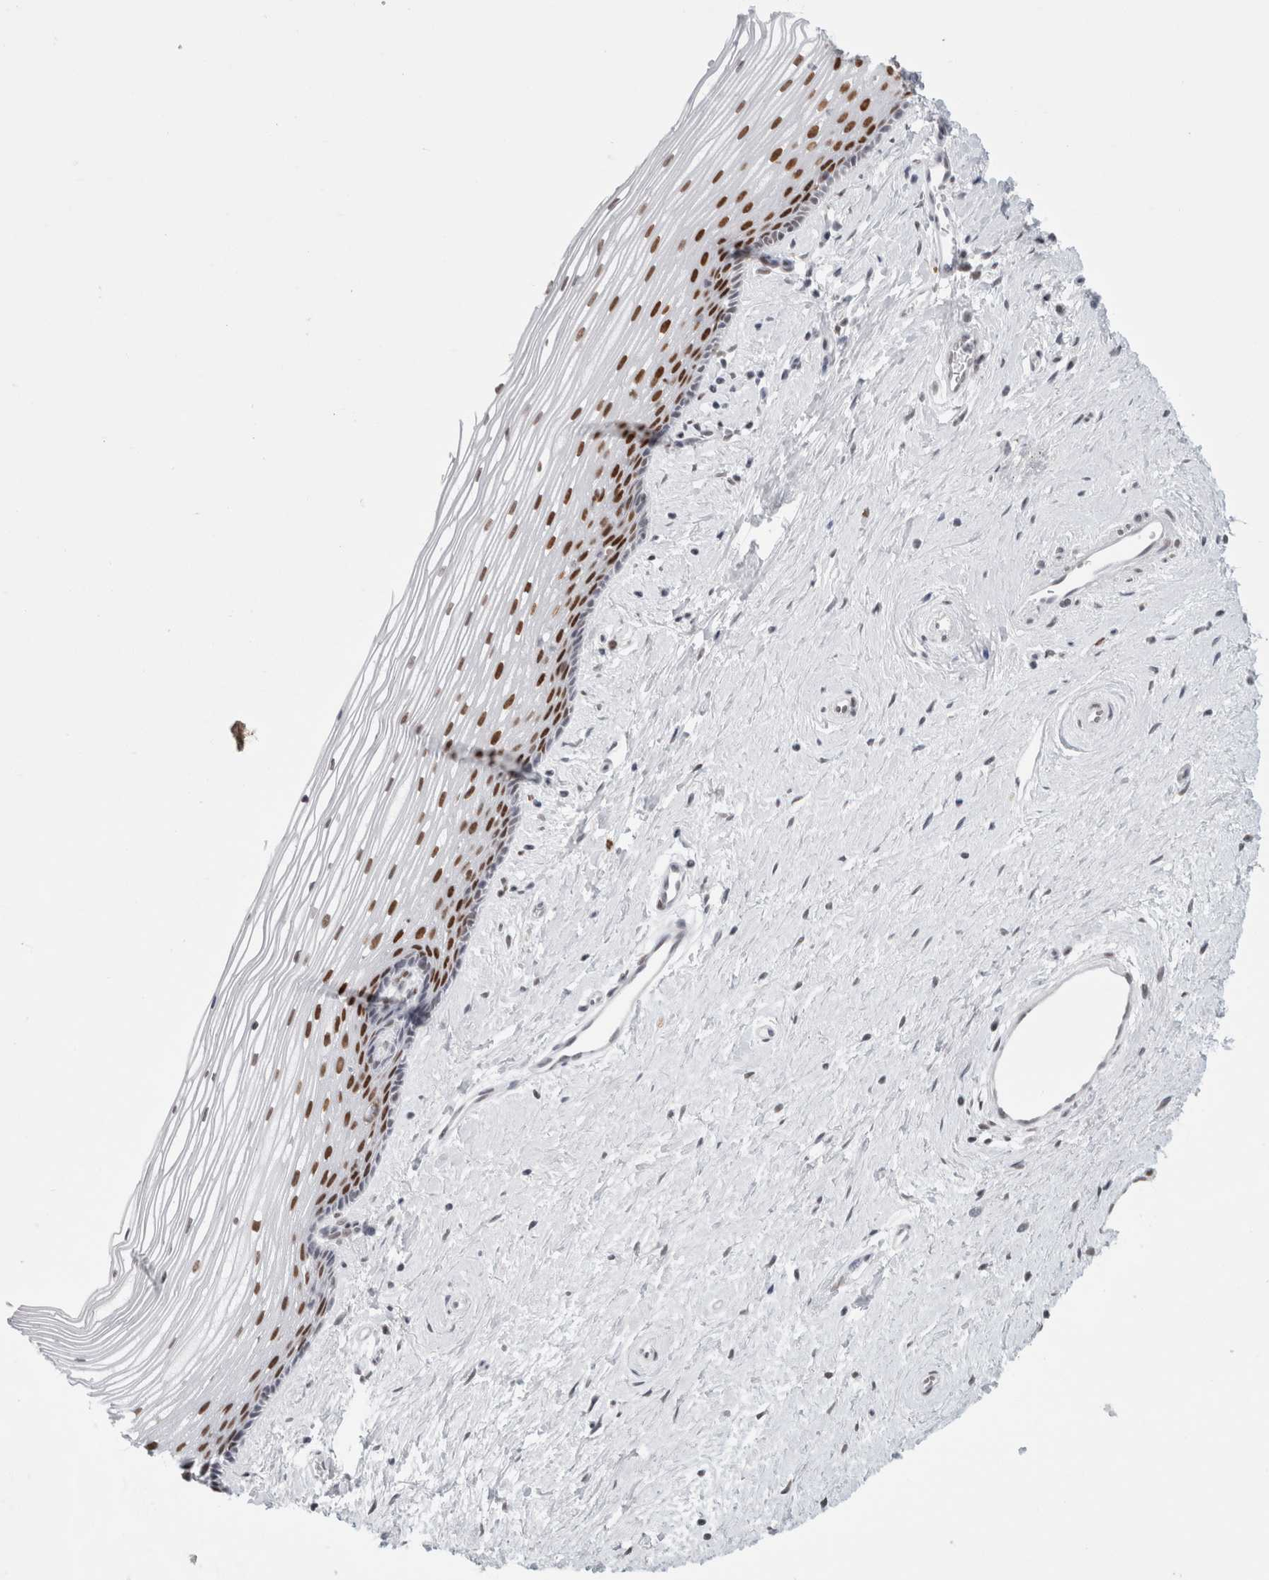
{"staining": {"intensity": "strong", "quantity": "25%-75%", "location": "nuclear"}, "tissue": "vagina", "cell_type": "Squamous epithelial cells", "image_type": "normal", "snomed": [{"axis": "morphology", "description": "Normal tissue, NOS"}, {"axis": "topography", "description": "Vagina"}], "caption": "Brown immunohistochemical staining in unremarkable vagina reveals strong nuclear positivity in approximately 25%-75% of squamous epithelial cells. (DAB (3,3'-diaminobenzidine) IHC with brightfield microscopy, high magnification).", "gene": "SMARCC1", "patient": {"sex": "female", "age": 46}}